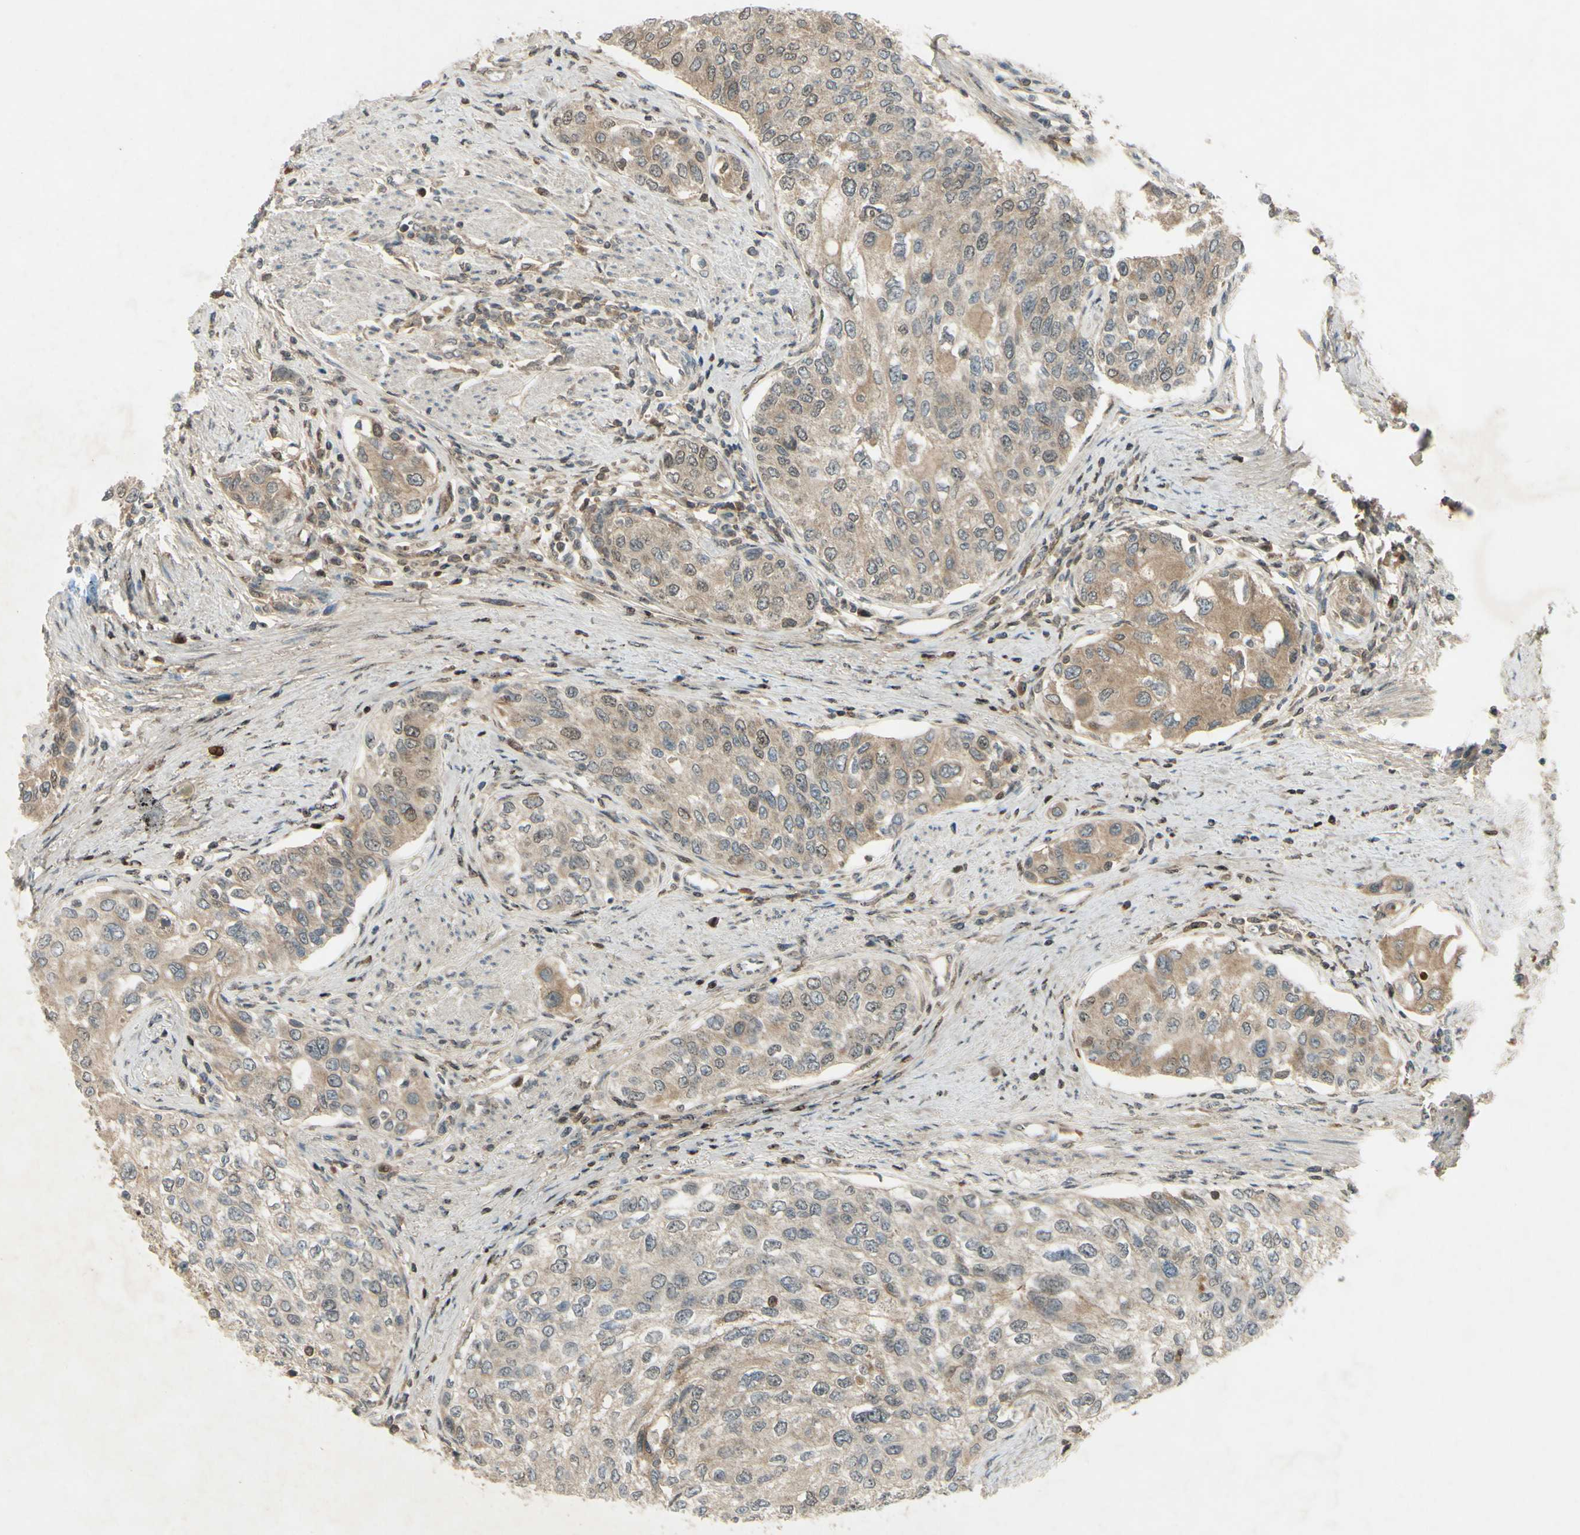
{"staining": {"intensity": "weak", "quantity": "<25%", "location": "nuclear"}, "tissue": "urothelial cancer", "cell_type": "Tumor cells", "image_type": "cancer", "snomed": [{"axis": "morphology", "description": "Urothelial carcinoma, High grade"}, {"axis": "topography", "description": "Urinary bladder"}], "caption": "Immunohistochemistry of human urothelial cancer displays no expression in tumor cells.", "gene": "RAD18", "patient": {"sex": "female", "age": 56}}